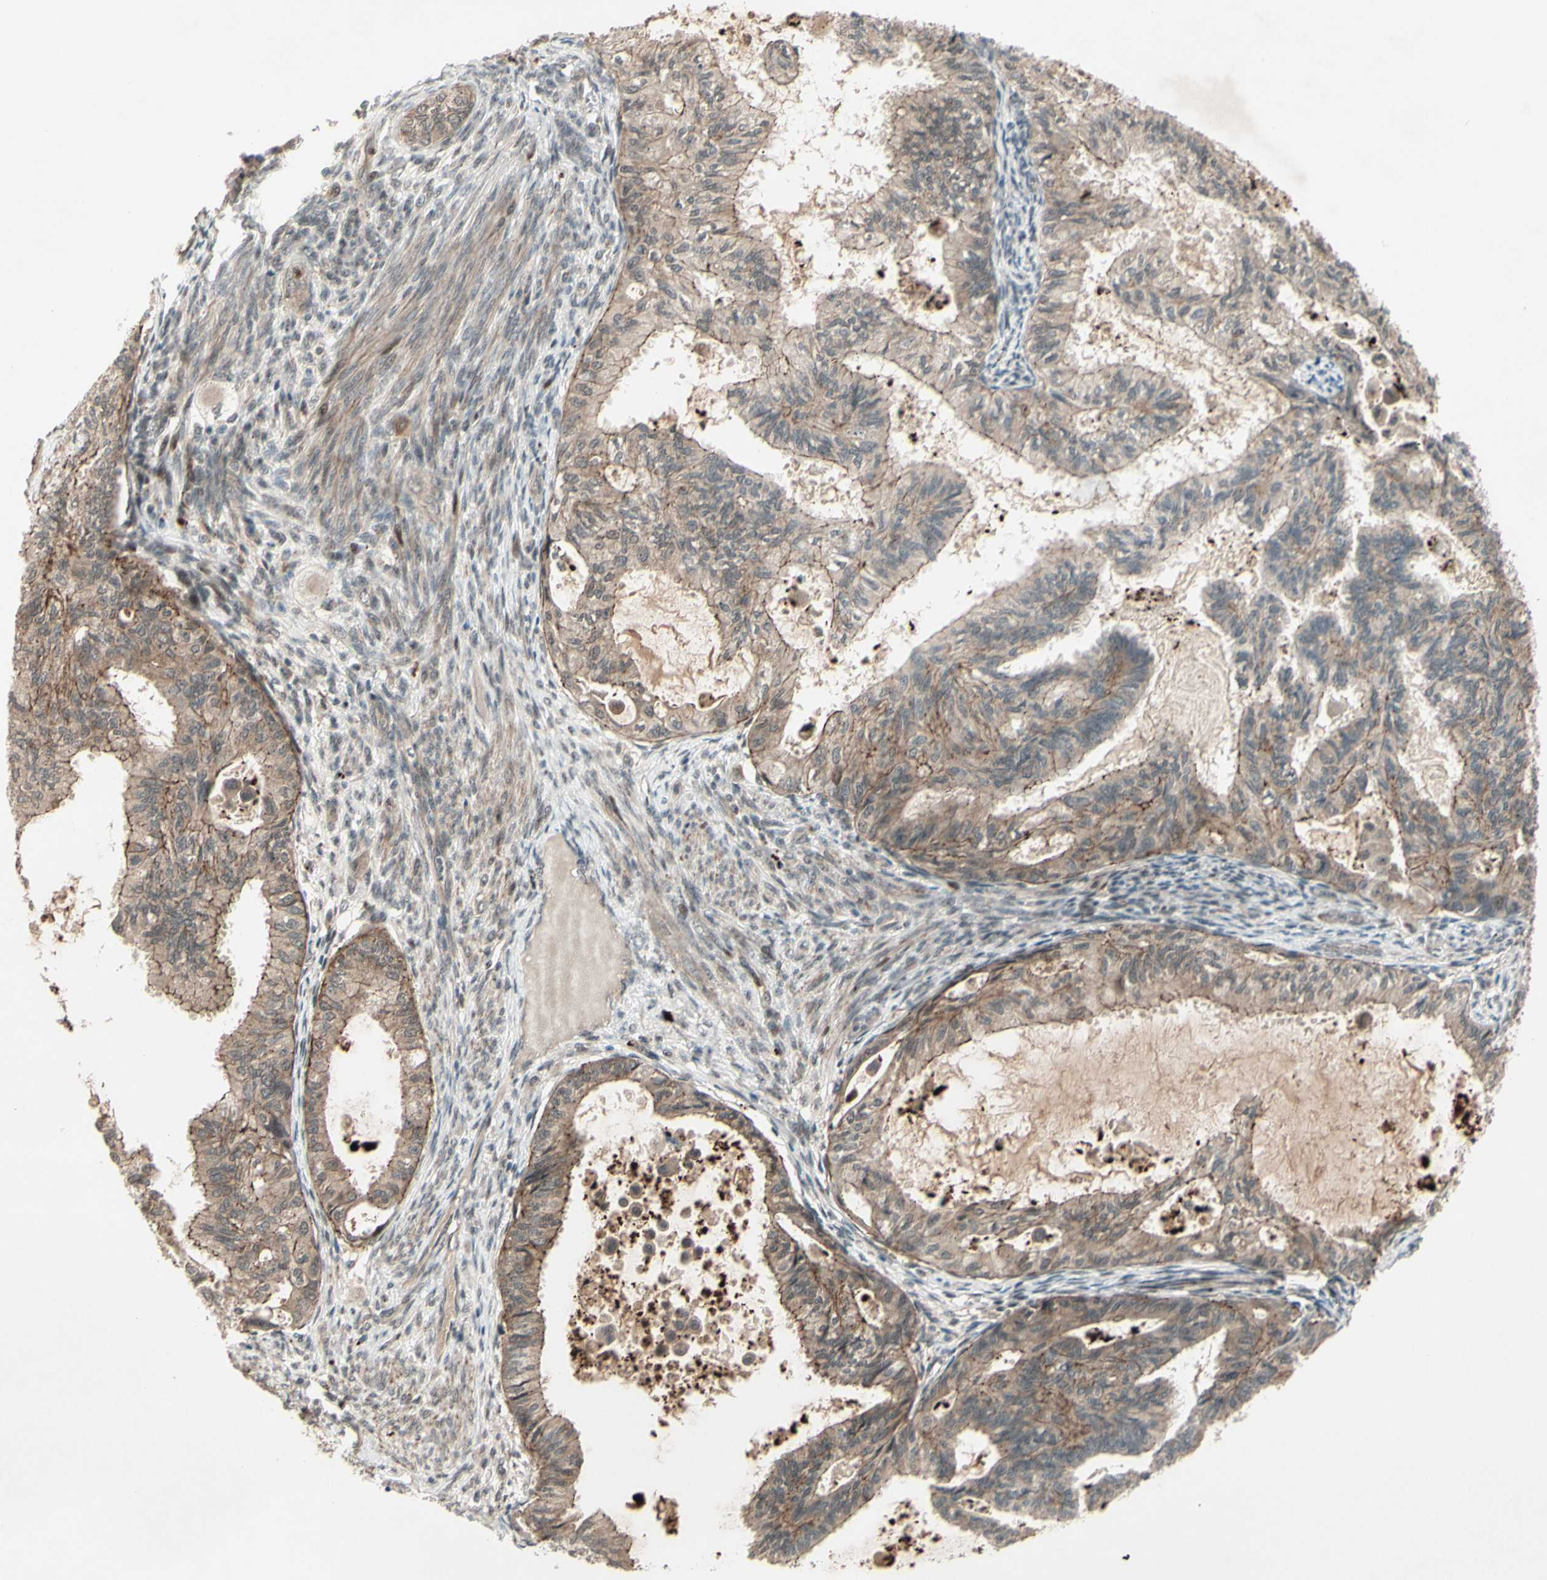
{"staining": {"intensity": "moderate", "quantity": ">75%", "location": "cytoplasmic/membranous,nuclear"}, "tissue": "cervical cancer", "cell_type": "Tumor cells", "image_type": "cancer", "snomed": [{"axis": "morphology", "description": "Normal tissue, NOS"}, {"axis": "morphology", "description": "Adenocarcinoma, NOS"}, {"axis": "topography", "description": "Cervix"}, {"axis": "topography", "description": "Endometrium"}], "caption": "Protein expression analysis of cervical cancer (adenocarcinoma) shows moderate cytoplasmic/membranous and nuclear expression in about >75% of tumor cells.", "gene": "MLF2", "patient": {"sex": "female", "age": 86}}